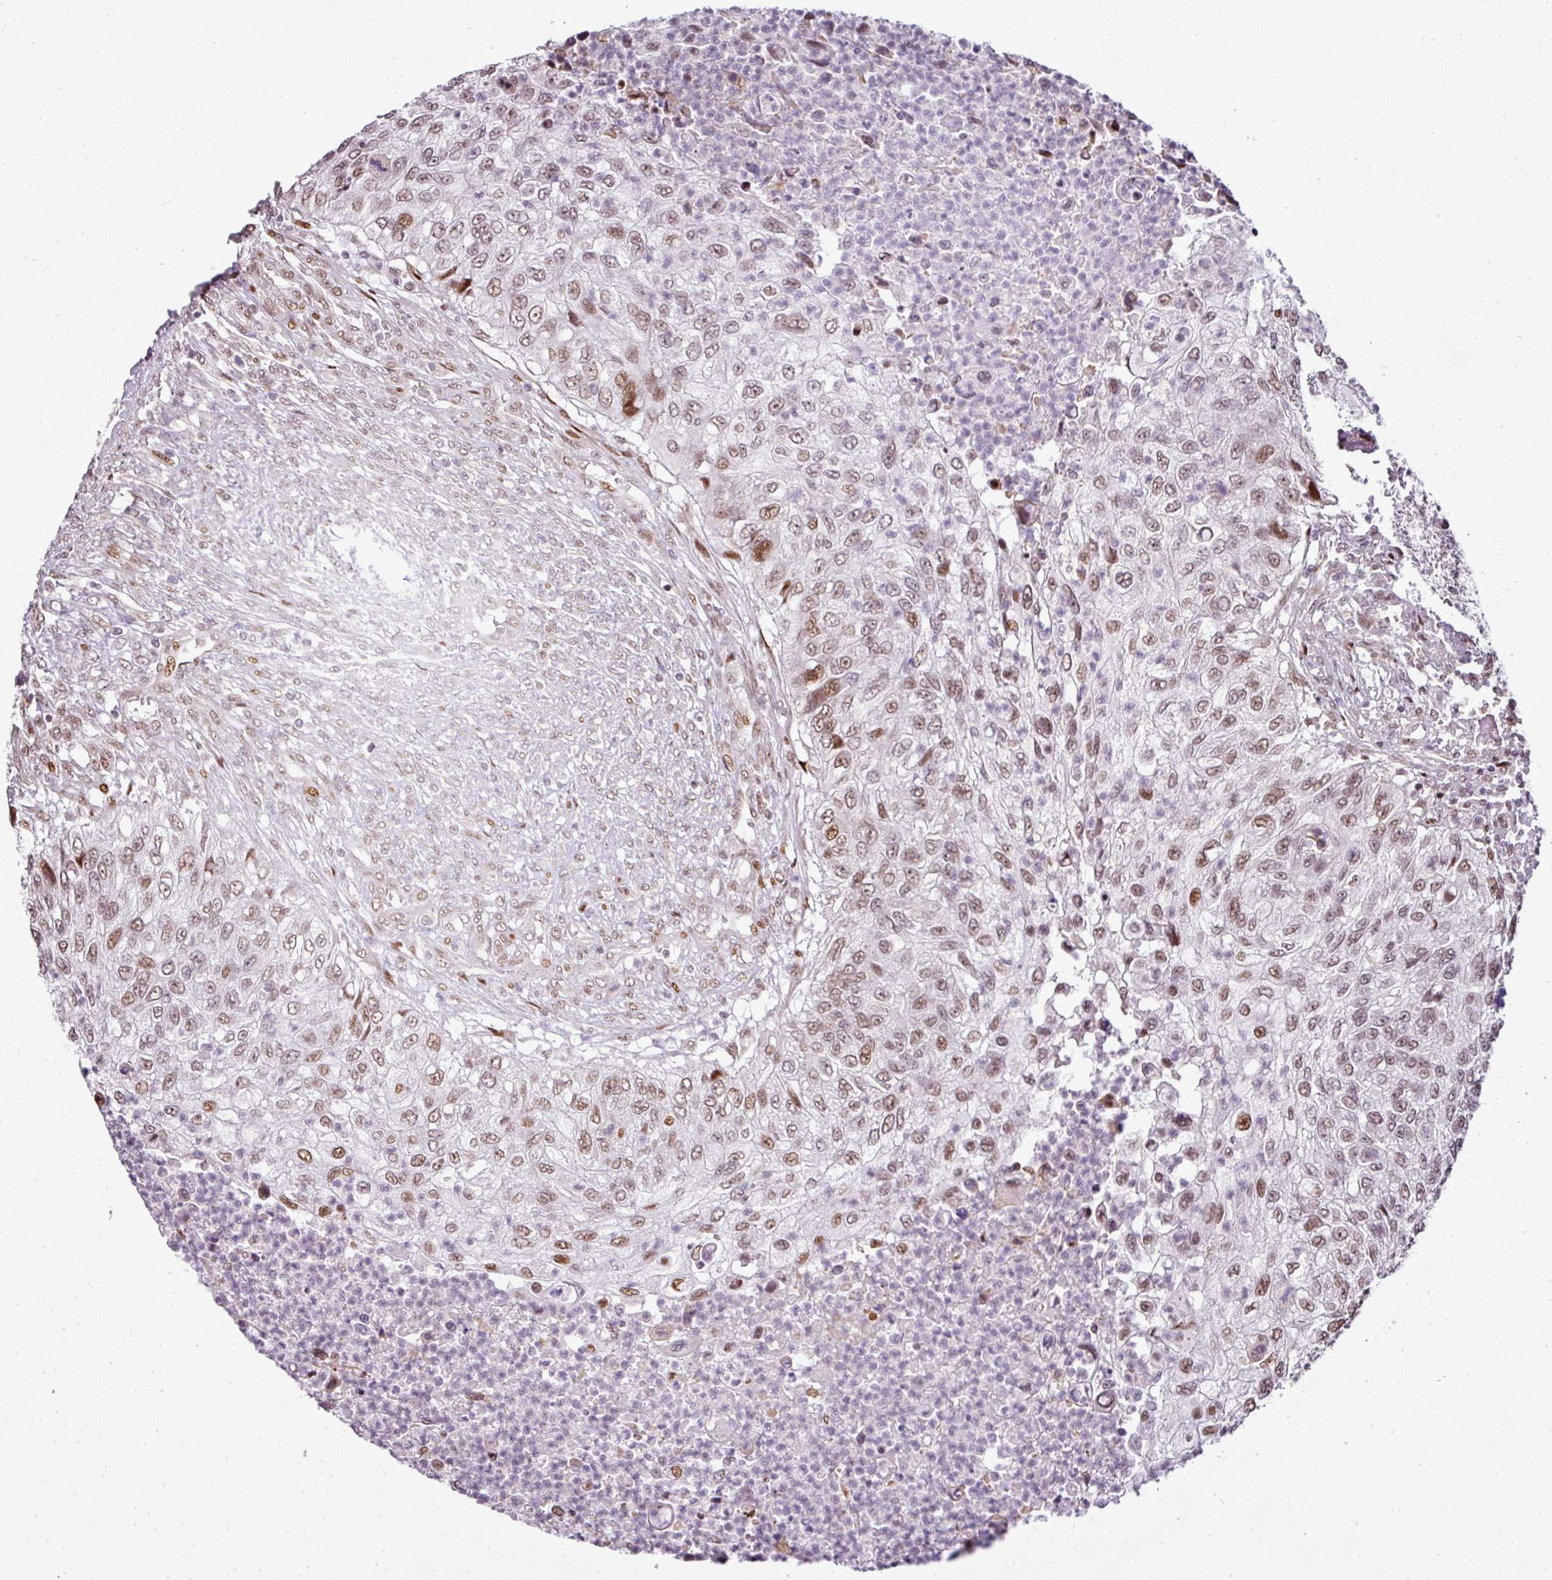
{"staining": {"intensity": "moderate", "quantity": ">75%", "location": "nuclear"}, "tissue": "urothelial cancer", "cell_type": "Tumor cells", "image_type": "cancer", "snomed": [{"axis": "morphology", "description": "Urothelial carcinoma, High grade"}, {"axis": "topography", "description": "Urinary bladder"}], "caption": "Moderate nuclear positivity for a protein is seen in approximately >75% of tumor cells of high-grade urothelial carcinoma using immunohistochemistry.", "gene": "MYSM1", "patient": {"sex": "female", "age": 60}}